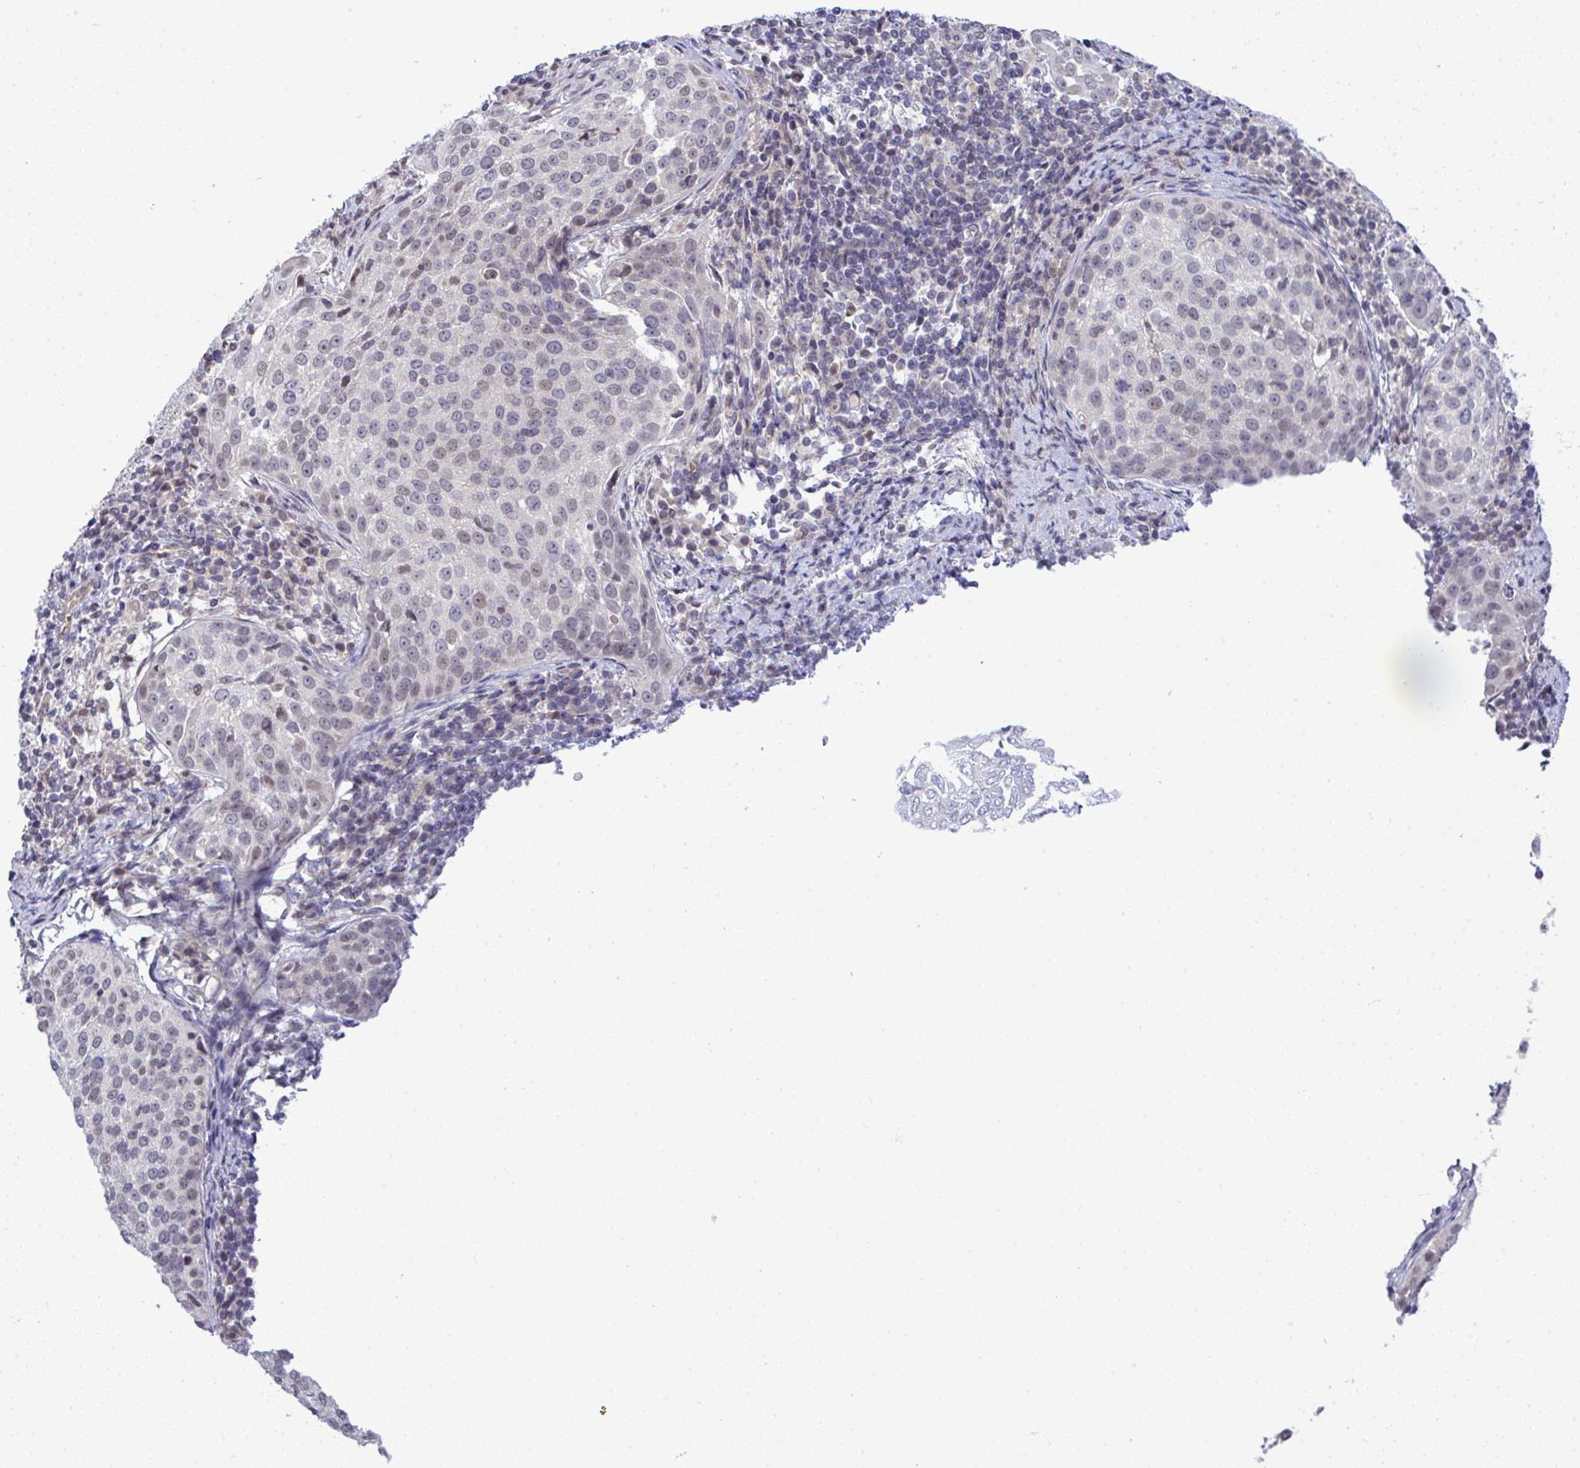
{"staining": {"intensity": "weak", "quantity": "<25%", "location": "nuclear"}, "tissue": "cervical cancer", "cell_type": "Tumor cells", "image_type": "cancer", "snomed": [{"axis": "morphology", "description": "Squamous cell carcinoma, NOS"}, {"axis": "topography", "description": "Cervix"}], "caption": "The immunohistochemistry (IHC) image has no significant staining in tumor cells of cervical squamous cell carcinoma tissue.", "gene": "C9orf64", "patient": {"sex": "female", "age": 57}}